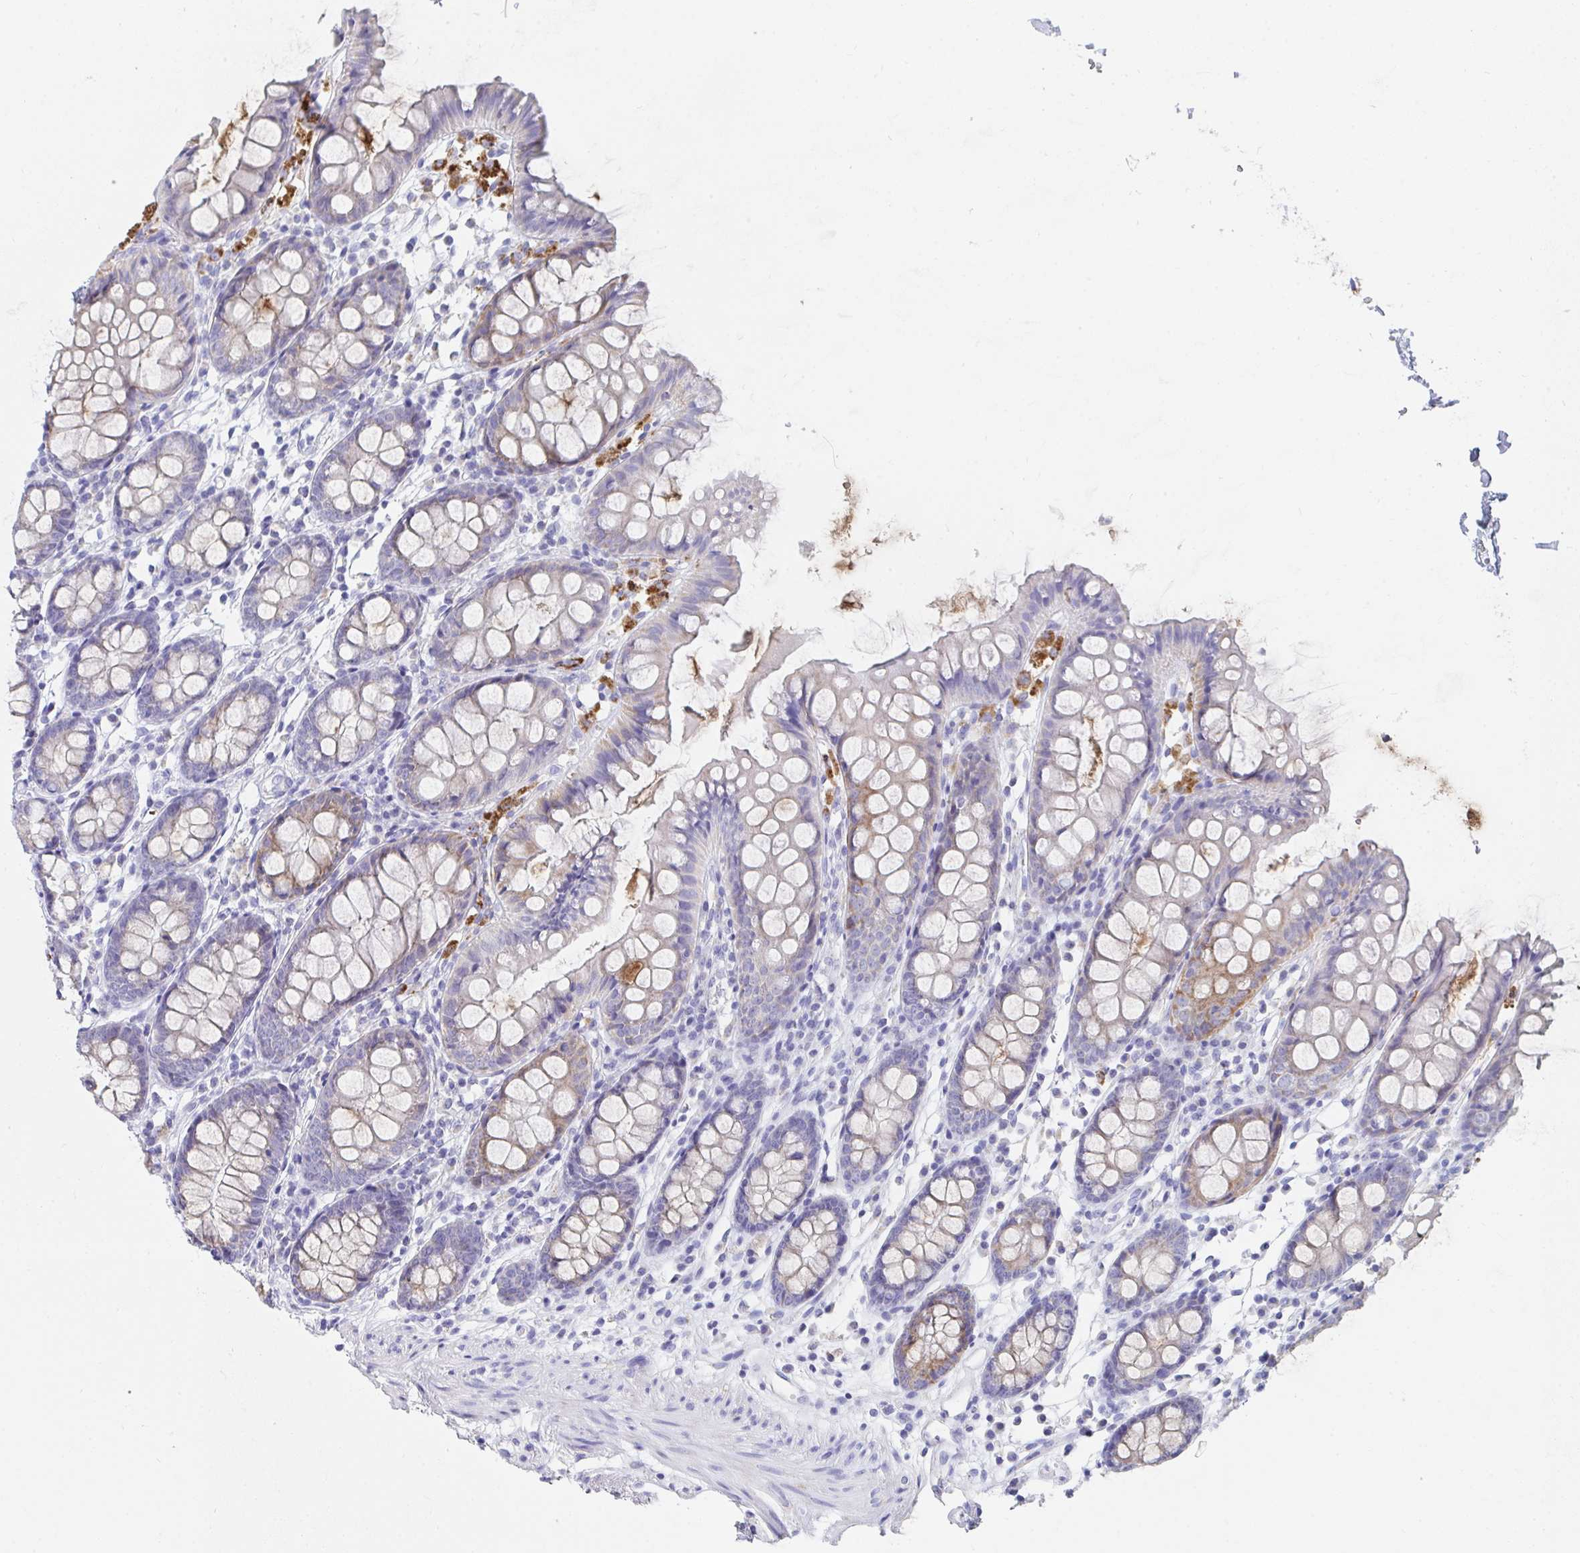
{"staining": {"intensity": "negative", "quantity": "none", "location": "none"}, "tissue": "colon", "cell_type": "Endothelial cells", "image_type": "normal", "snomed": [{"axis": "morphology", "description": "Normal tissue, NOS"}, {"axis": "topography", "description": "Colon"}], "caption": "There is no significant expression in endothelial cells of colon. The staining is performed using DAB (3,3'-diaminobenzidine) brown chromogen with nuclei counter-stained in using hematoxylin.", "gene": "AIFM1", "patient": {"sex": "female", "age": 84}}